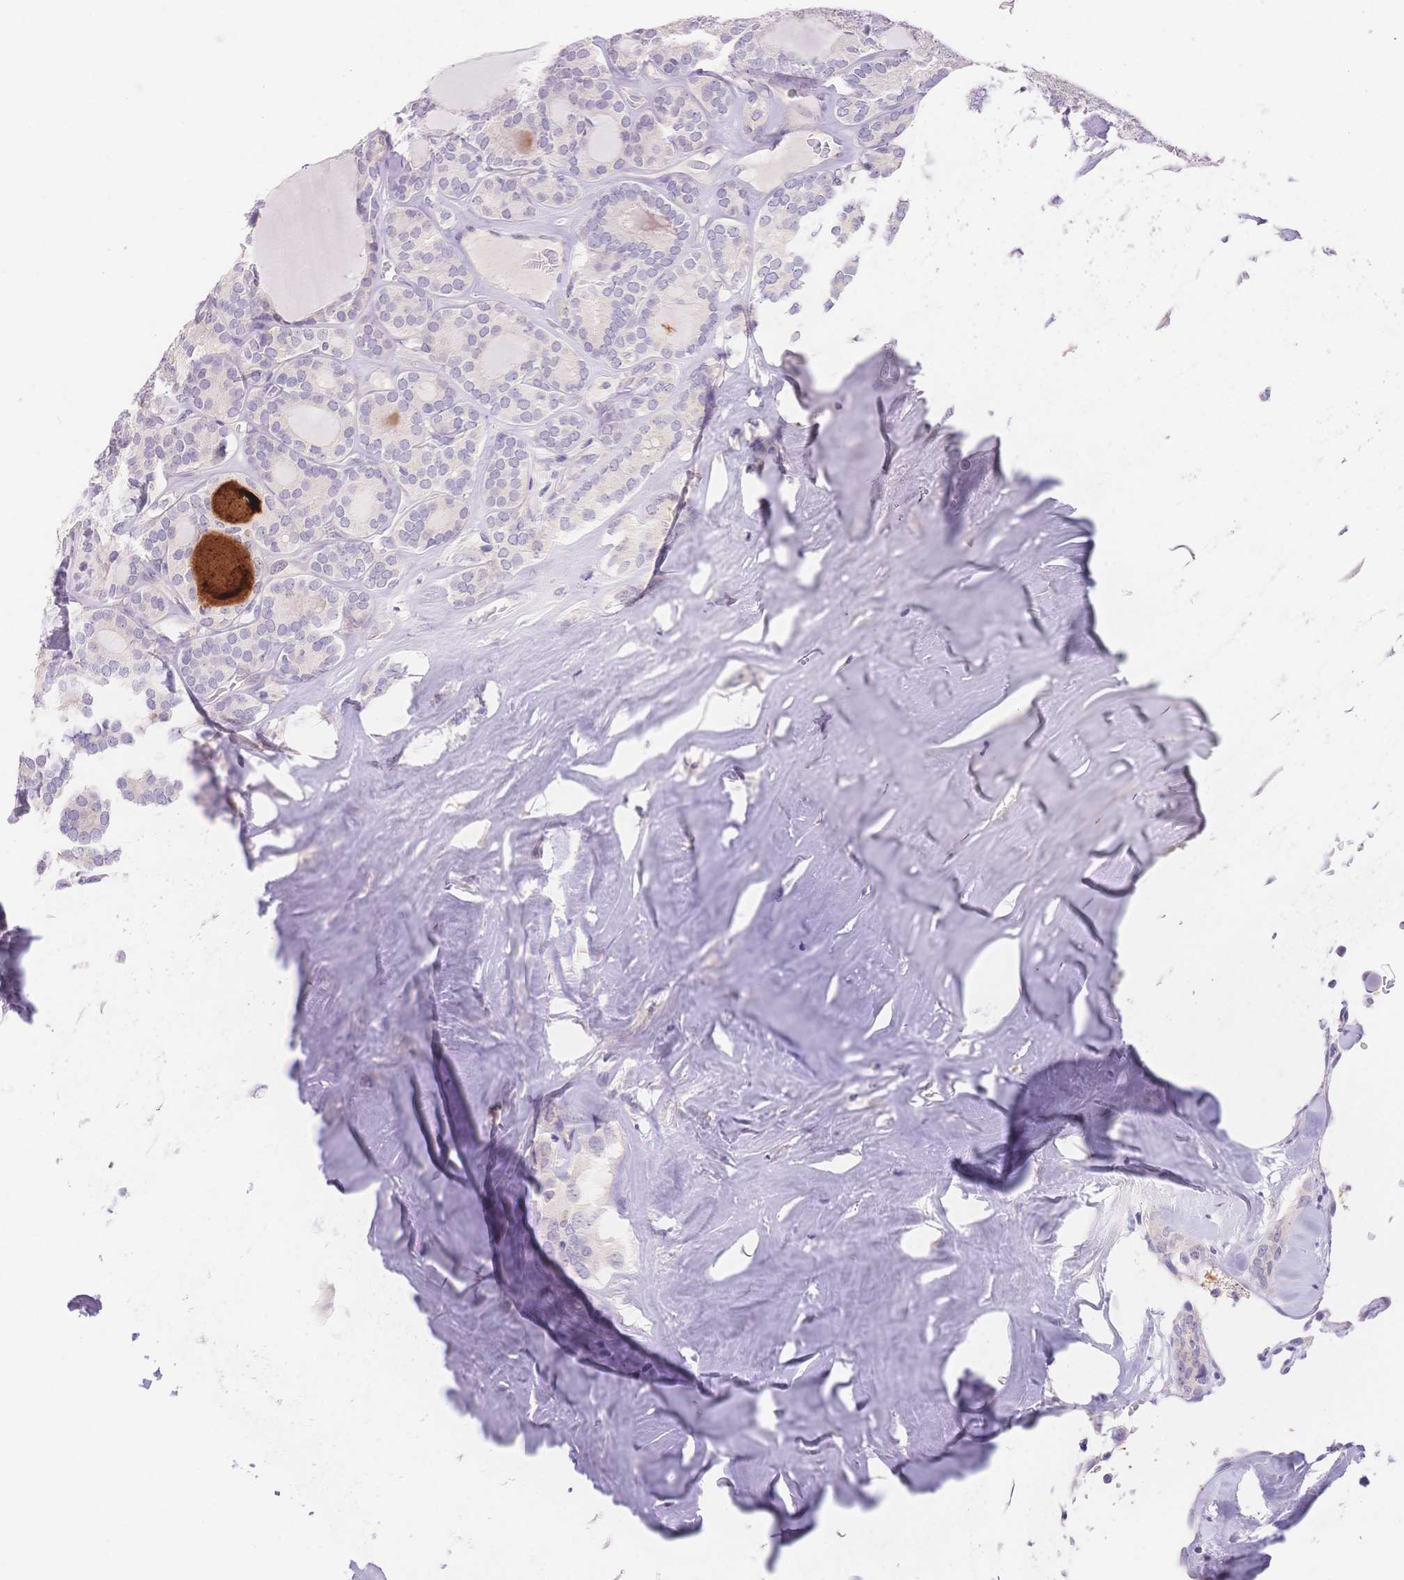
{"staining": {"intensity": "negative", "quantity": "none", "location": "none"}, "tissue": "thyroid cancer", "cell_type": "Tumor cells", "image_type": "cancer", "snomed": [{"axis": "morphology", "description": "Follicular adenoma carcinoma, NOS"}, {"axis": "topography", "description": "Thyroid gland"}], "caption": "DAB immunohistochemical staining of thyroid follicular adenoma carcinoma exhibits no significant positivity in tumor cells.", "gene": "MYOM1", "patient": {"sex": "male", "age": 74}}